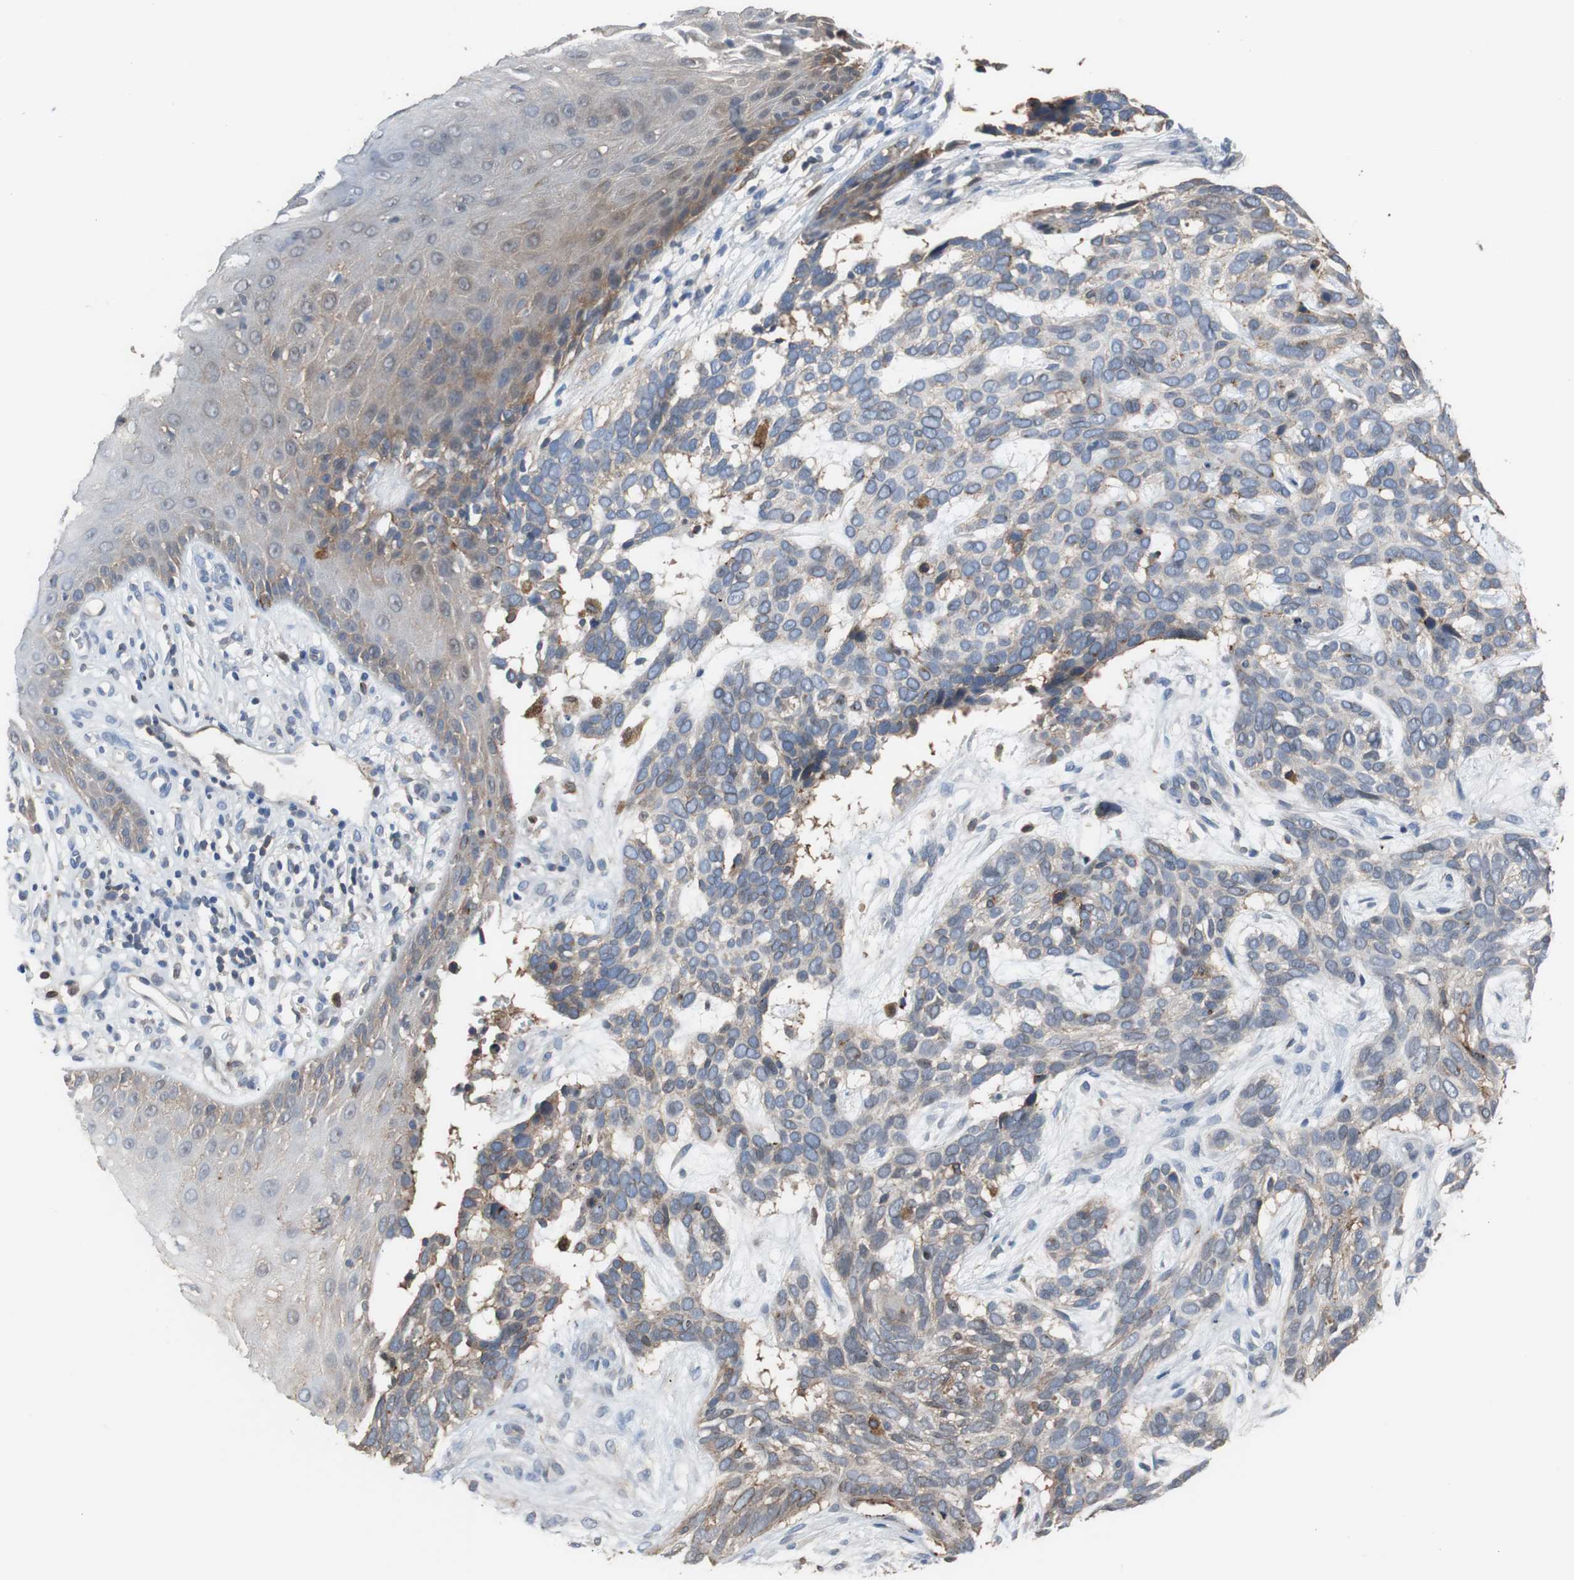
{"staining": {"intensity": "weak", "quantity": "<25%", "location": "cytoplasmic/membranous"}, "tissue": "skin cancer", "cell_type": "Tumor cells", "image_type": "cancer", "snomed": [{"axis": "morphology", "description": "Basal cell carcinoma"}, {"axis": "topography", "description": "Skin"}], "caption": "Micrograph shows no significant protein positivity in tumor cells of basal cell carcinoma (skin).", "gene": "ANXA4", "patient": {"sex": "male", "age": 87}}